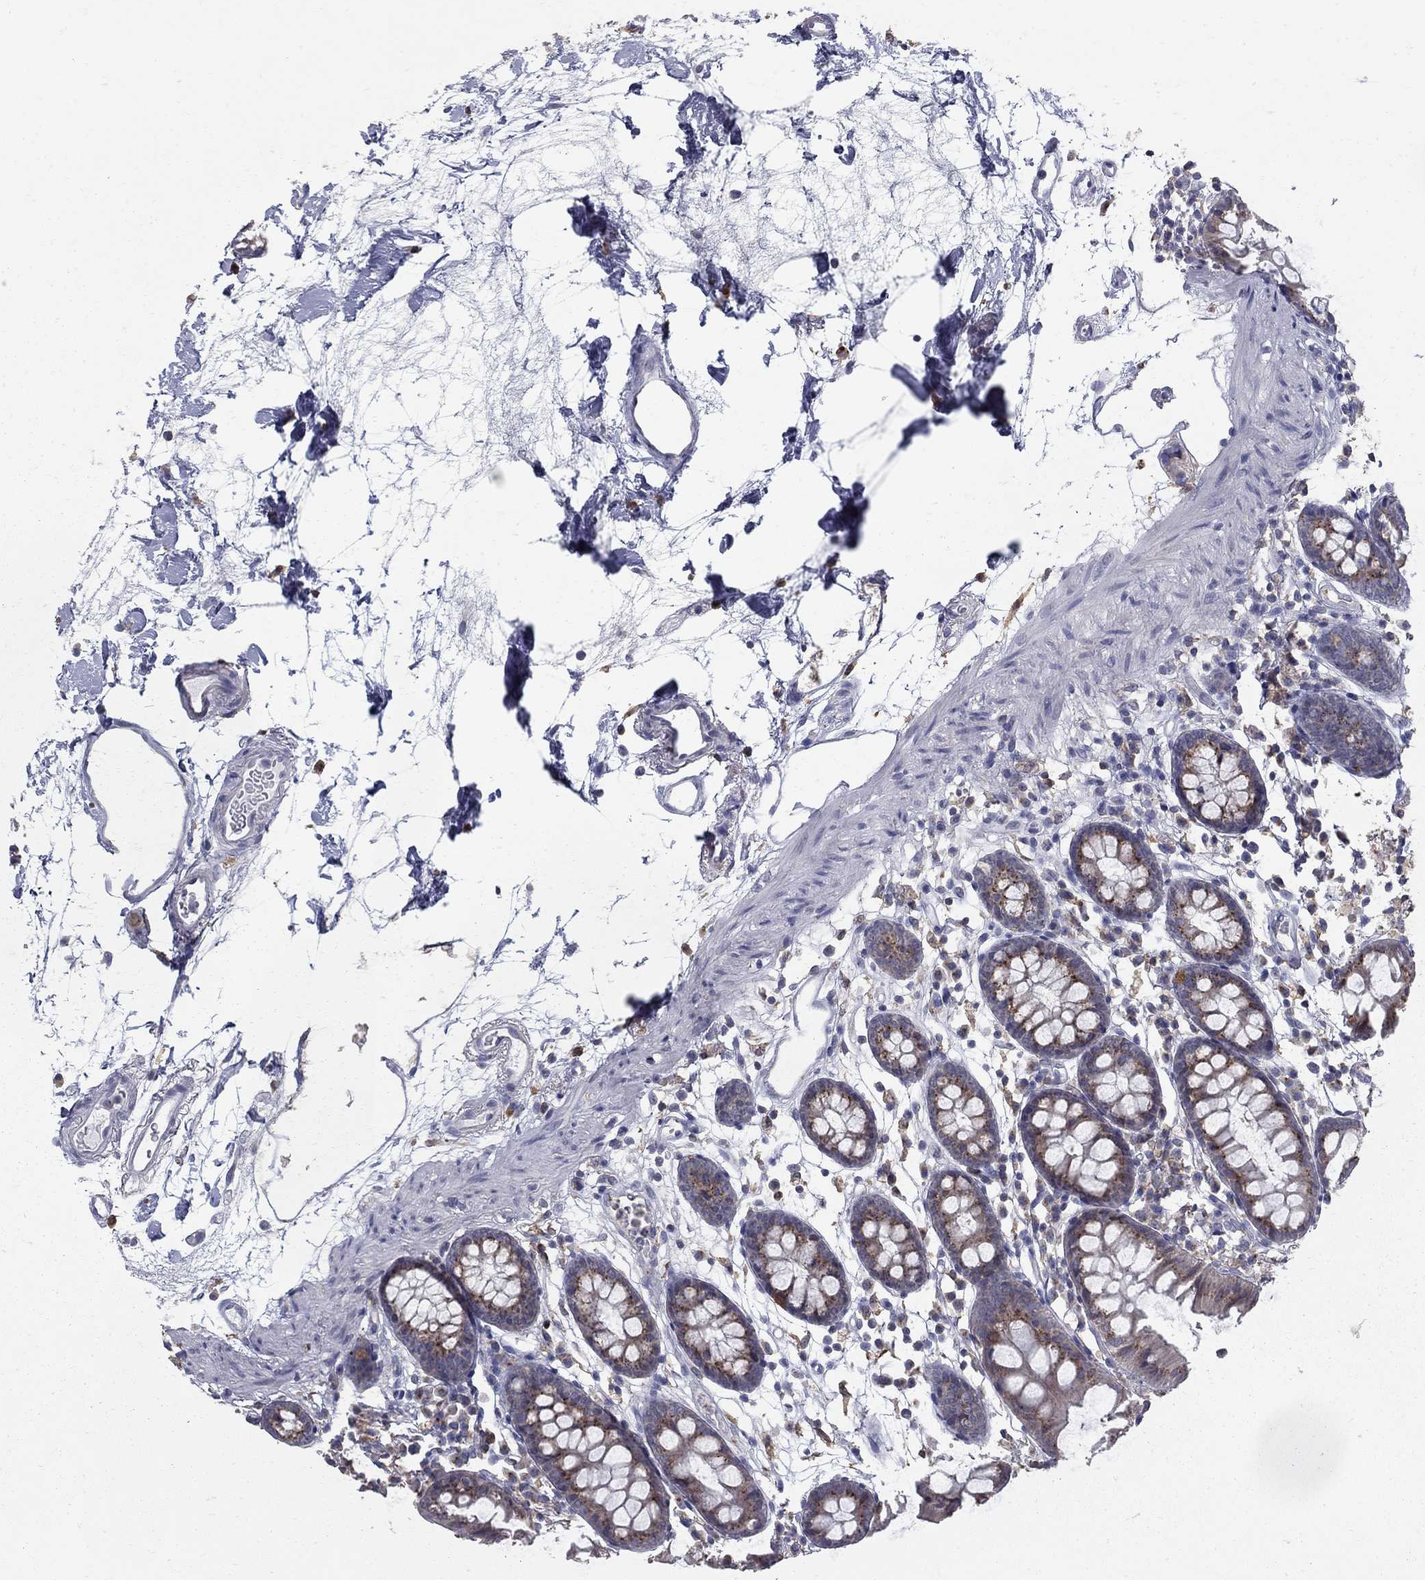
{"staining": {"intensity": "negative", "quantity": "none", "location": "none"}, "tissue": "colon", "cell_type": "Endothelial cells", "image_type": "normal", "snomed": [{"axis": "morphology", "description": "Normal tissue, NOS"}, {"axis": "topography", "description": "Colon"}], "caption": "DAB (3,3'-diaminobenzidine) immunohistochemical staining of unremarkable colon displays no significant staining in endothelial cells.", "gene": "KIAA0319L", "patient": {"sex": "female", "age": 84}}